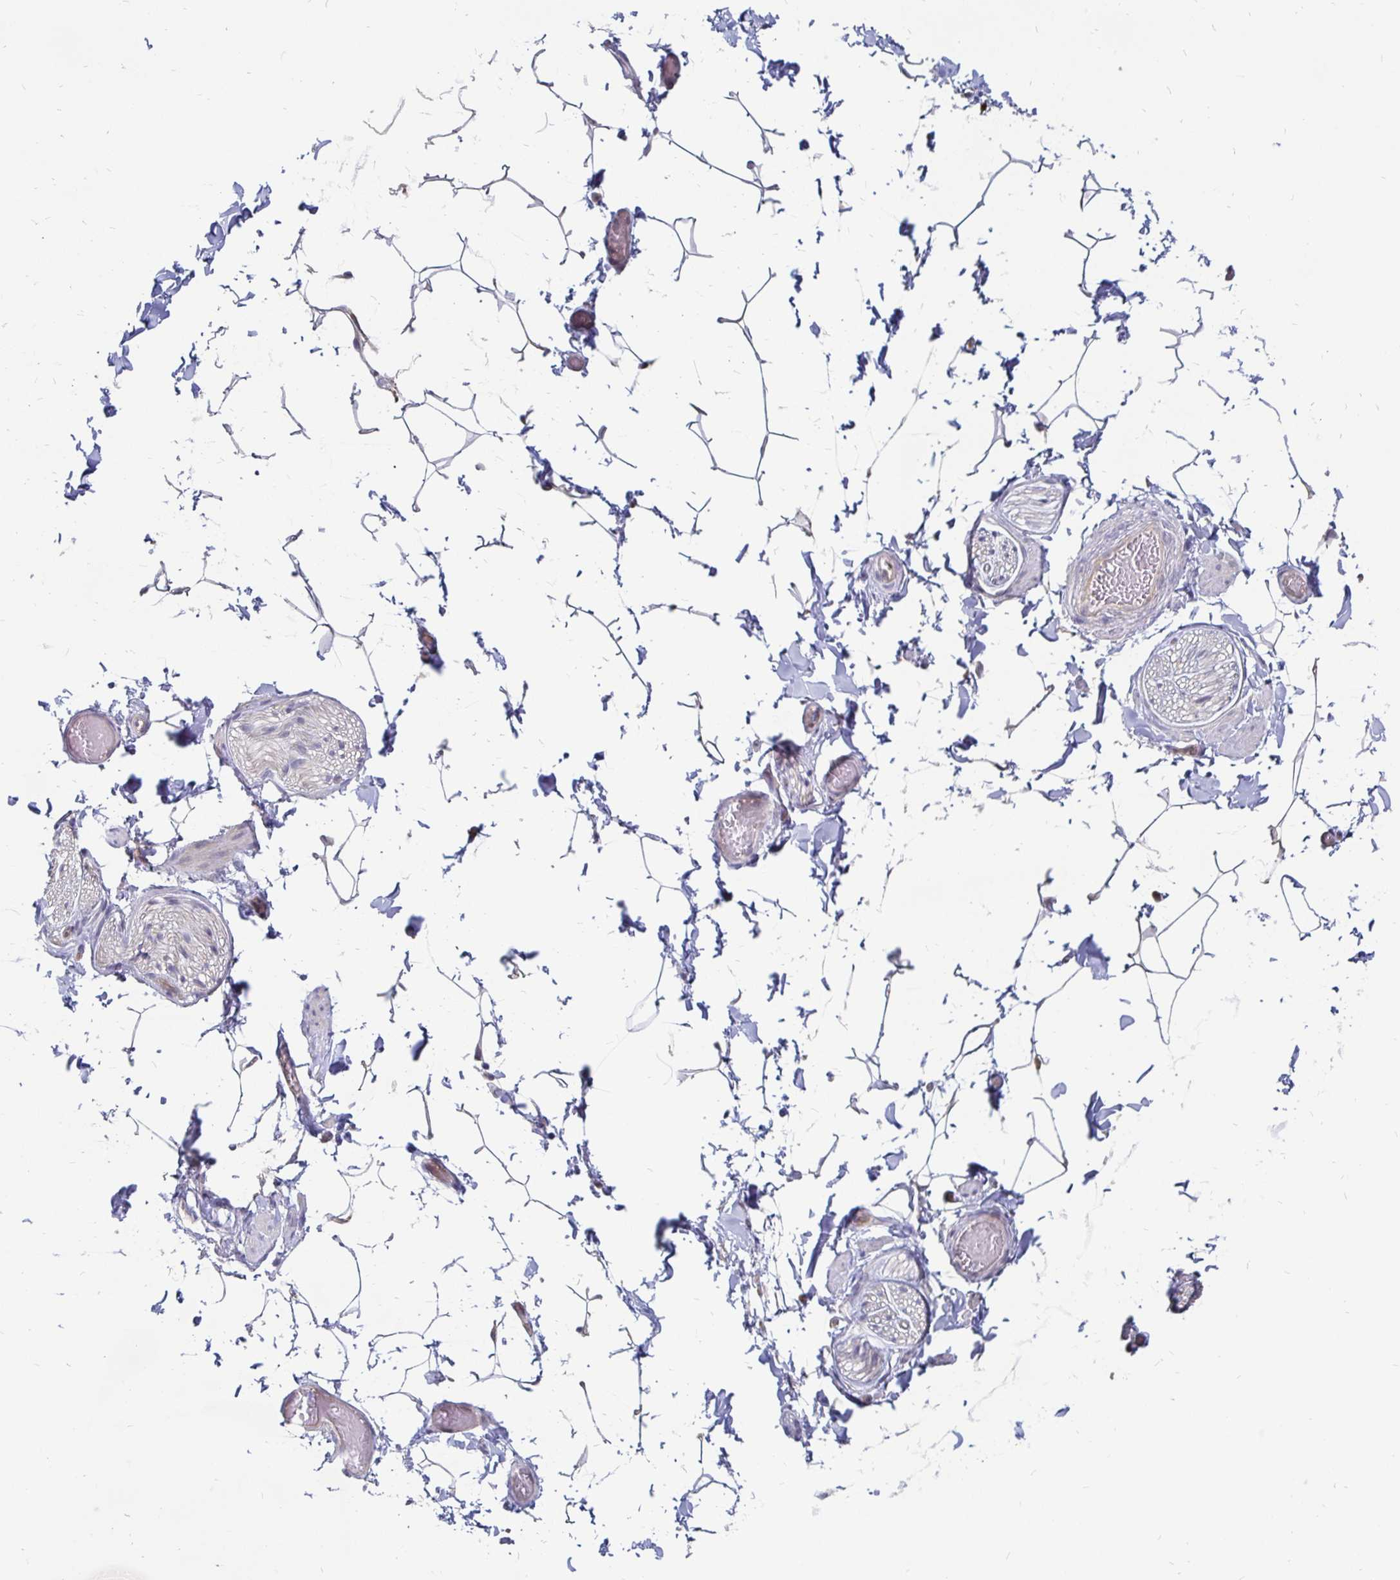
{"staining": {"intensity": "negative", "quantity": "none", "location": "none"}, "tissue": "adipose tissue", "cell_type": "Adipocytes", "image_type": "normal", "snomed": [{"axis": "morphology", "description": "Normal tissue, NOS"}, {"axis": "topography", "description": "Epididymis"}, {"axis": "topography", "description": "Peripheral nerve tissue"}], "caption": "A high-resolution image shows immunohistochemistry staining of benign adipose tissue, which demonstrates no significant positivity in adipocytes.", "gene": "CCDC85A", "patient": {"sex": "male", "age": 32}}